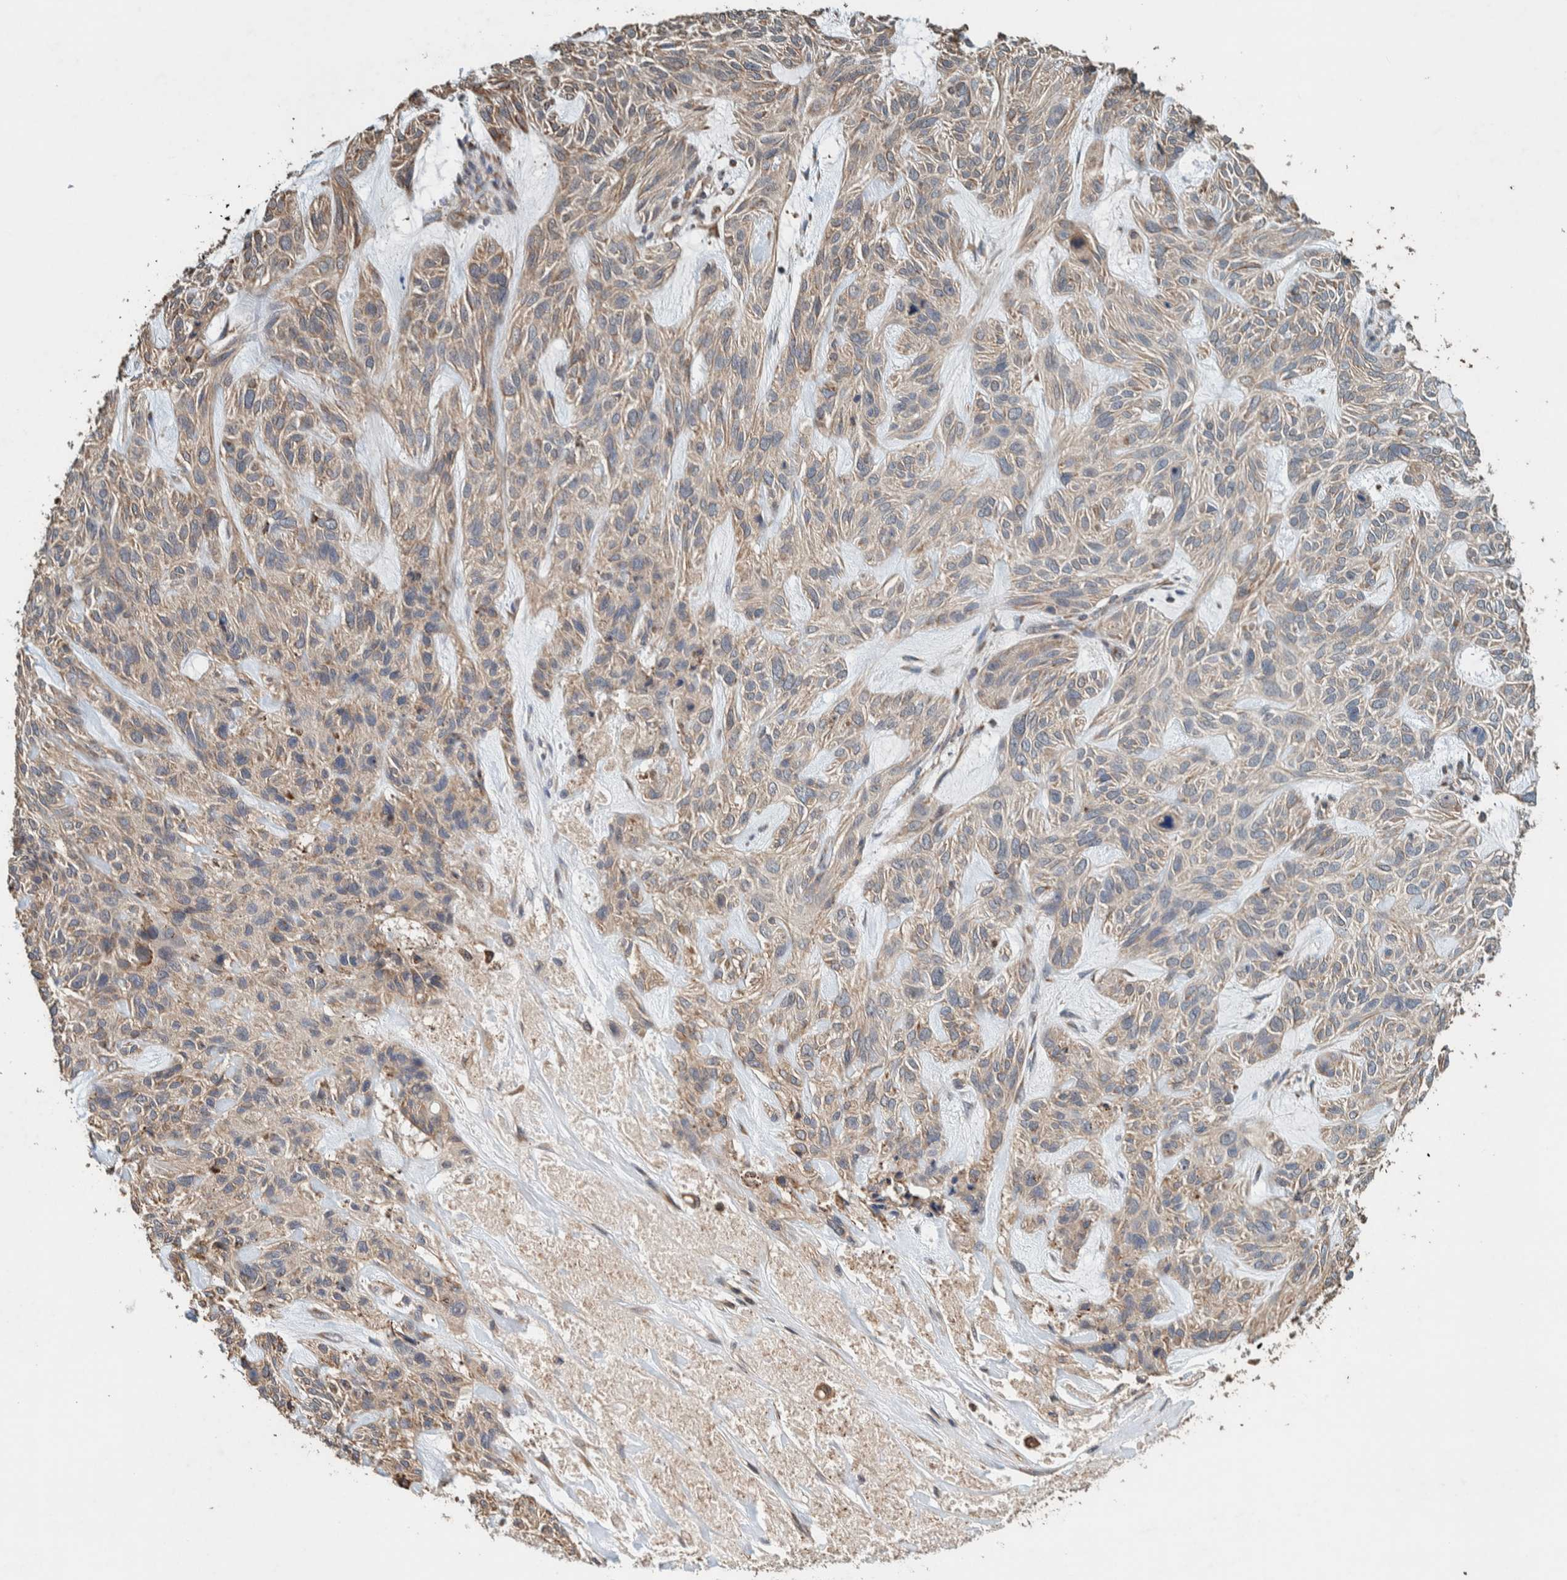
{"staining": {"intensity": "weak", "quantity": "25%-75%", "location": "cytoplasmic/membranous"}, "tissue": "skin cancer", "cell_type": "Tumor cells", "image_type": "cancer", "snomed": [{"axis": "morphology", "description": "Basal cell carcinoma"}, {"axis": "topography", "description": "Skin"}], "caption": "Skin cancer (basal cell carcinoma) stained for a protein exhibits weak cytoplasmic/membranous positivity in tumor cells.", "gene": "PLA2G3", "patient": {"sex": "male", "age": 55}}